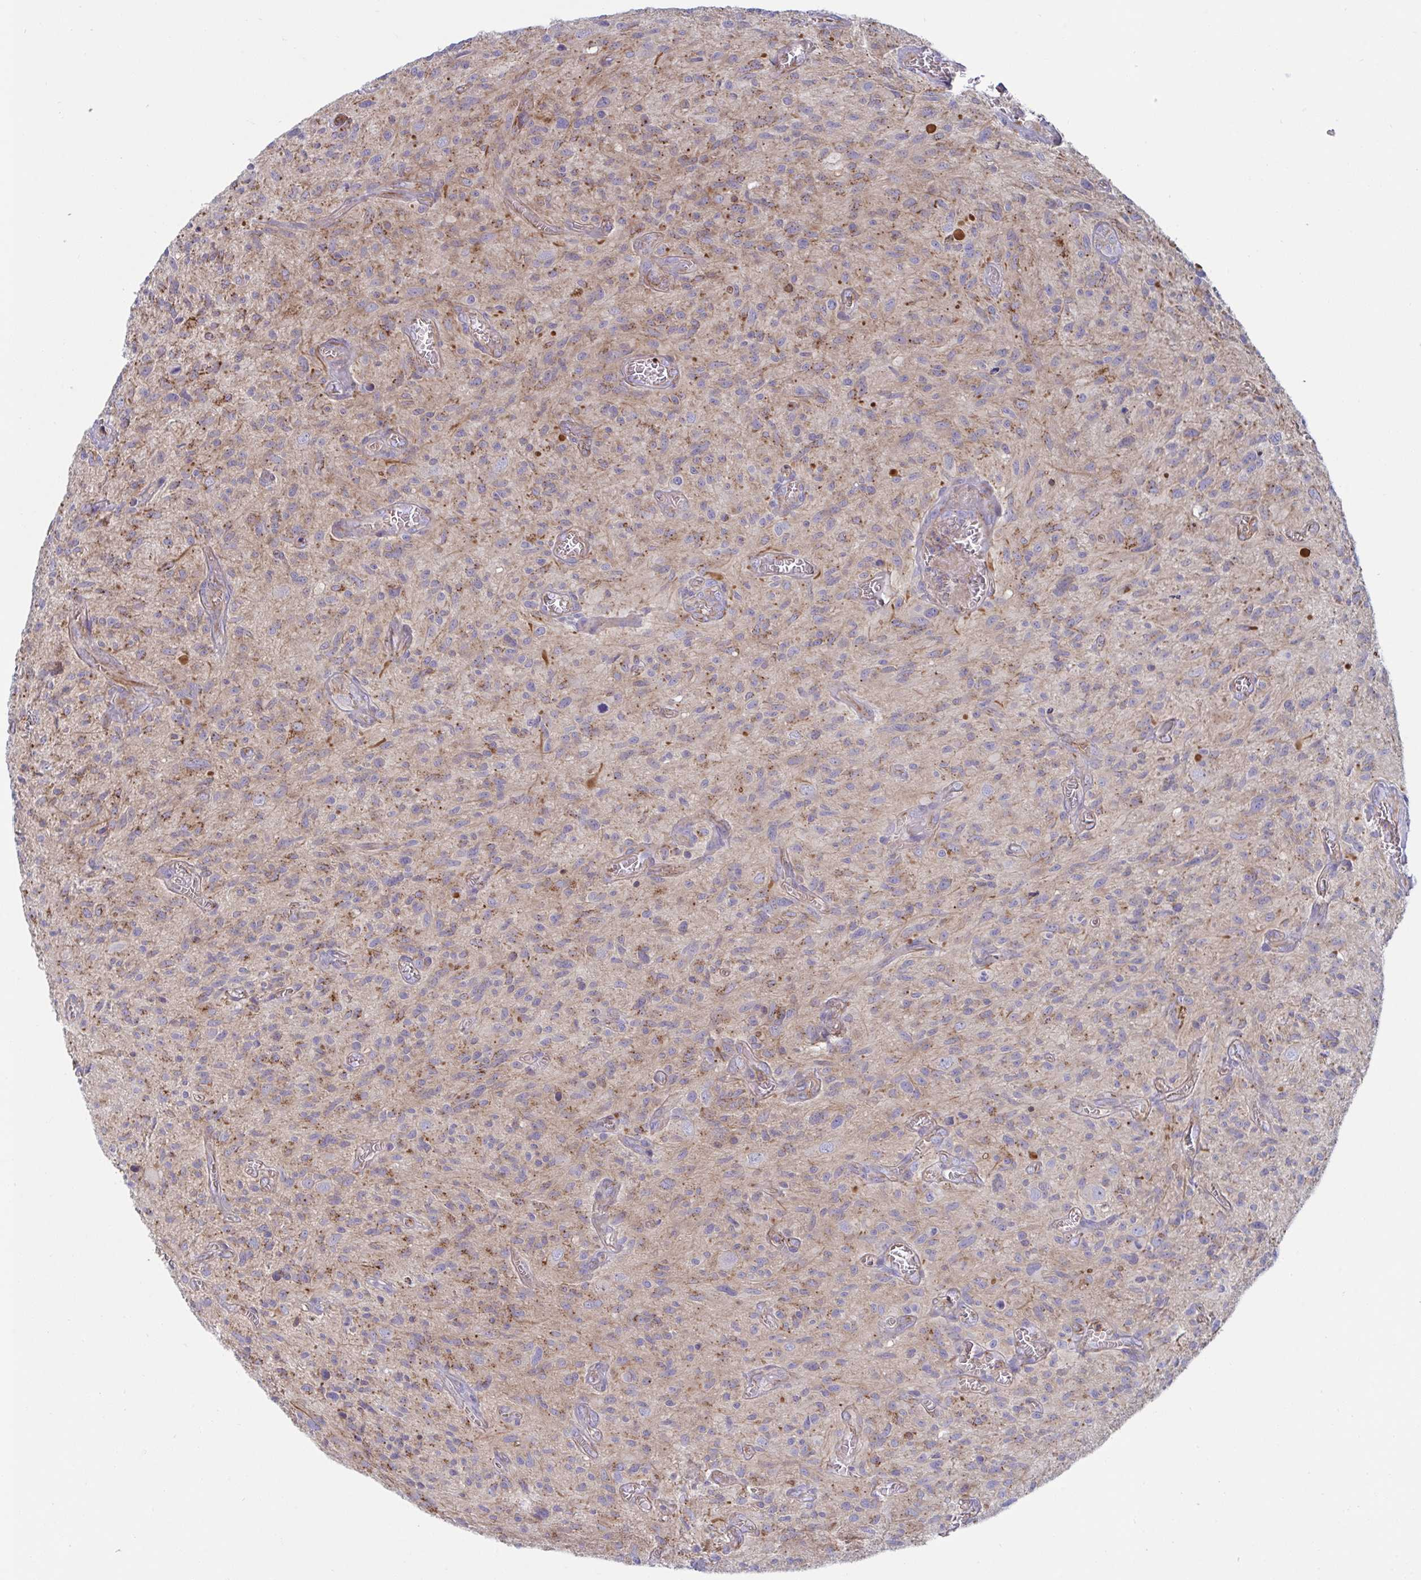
{"staining": {"intensity": "weak", "quantity": "25%-75%", "location": "cytoplasmic/membranous"}, "tissue": "glioma", "cell_type": "Tumor cells", "image_type": "cancer", "snomed": [{"axis": "morphology", "description": "Glioma, malignant, High grade"}, {"axis": "topography", "description": "Brain"}], "caption": "This micrograph displays malignant high-grade glioma stained with immunohistochemistry to label a protein in brown. The cytoplasmic/membranous of tumor cells show weak positivity for the protein. Nuclei are counter-stained blue.", "gene": "SLC9A6", "patient": {"sex": "male", "age": 75}}